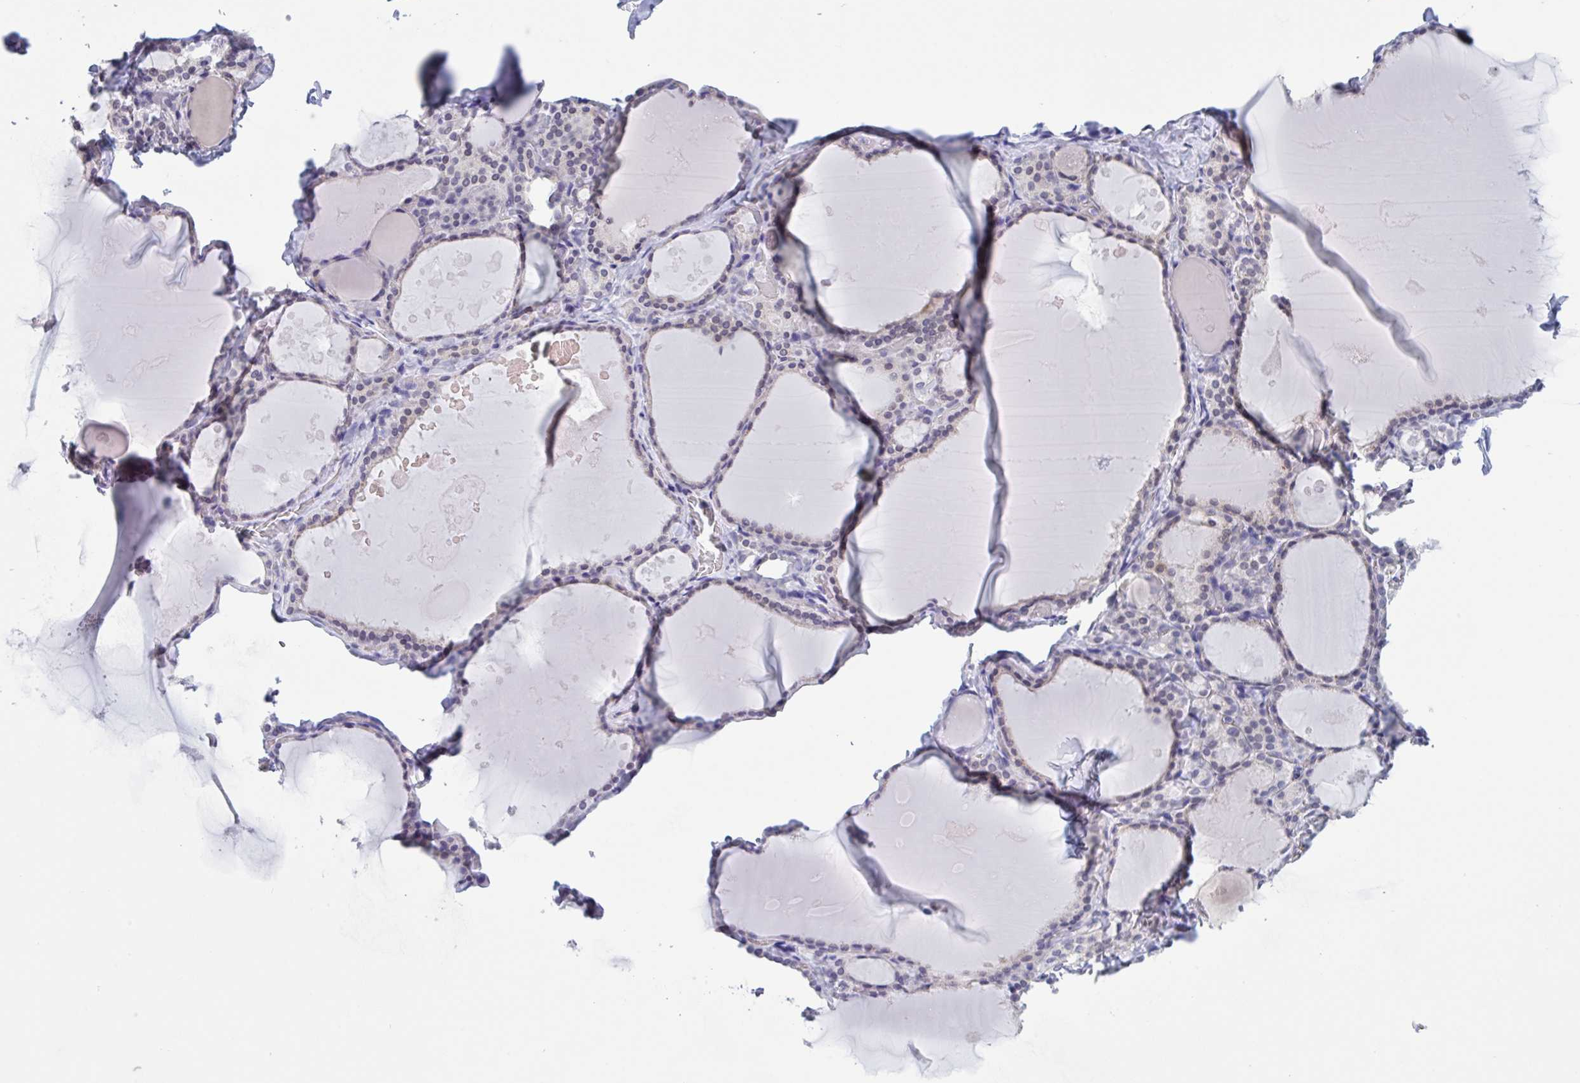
{"staining": {"intensity": "negative", "quantity": "none", "location": "none"}, "tissue": "thyroid gland", "cell_type": "Glandular cells", "image_type": "normal", "snomed": [{"axis": "morphology", "description": "Normal tissue, NOS"}, {"axis": "topography", "description": "Thyroid gland"}], "caption": "Immunohistochemistry histopathology image of normal thyroid gland: human thyroid gland stained with DAB (3,3'-diaminobenzidine) shows no significant protein staining in glandular cells.", "gene": "SERPINB13", "patient": {"sex": "male", "age": 56}}